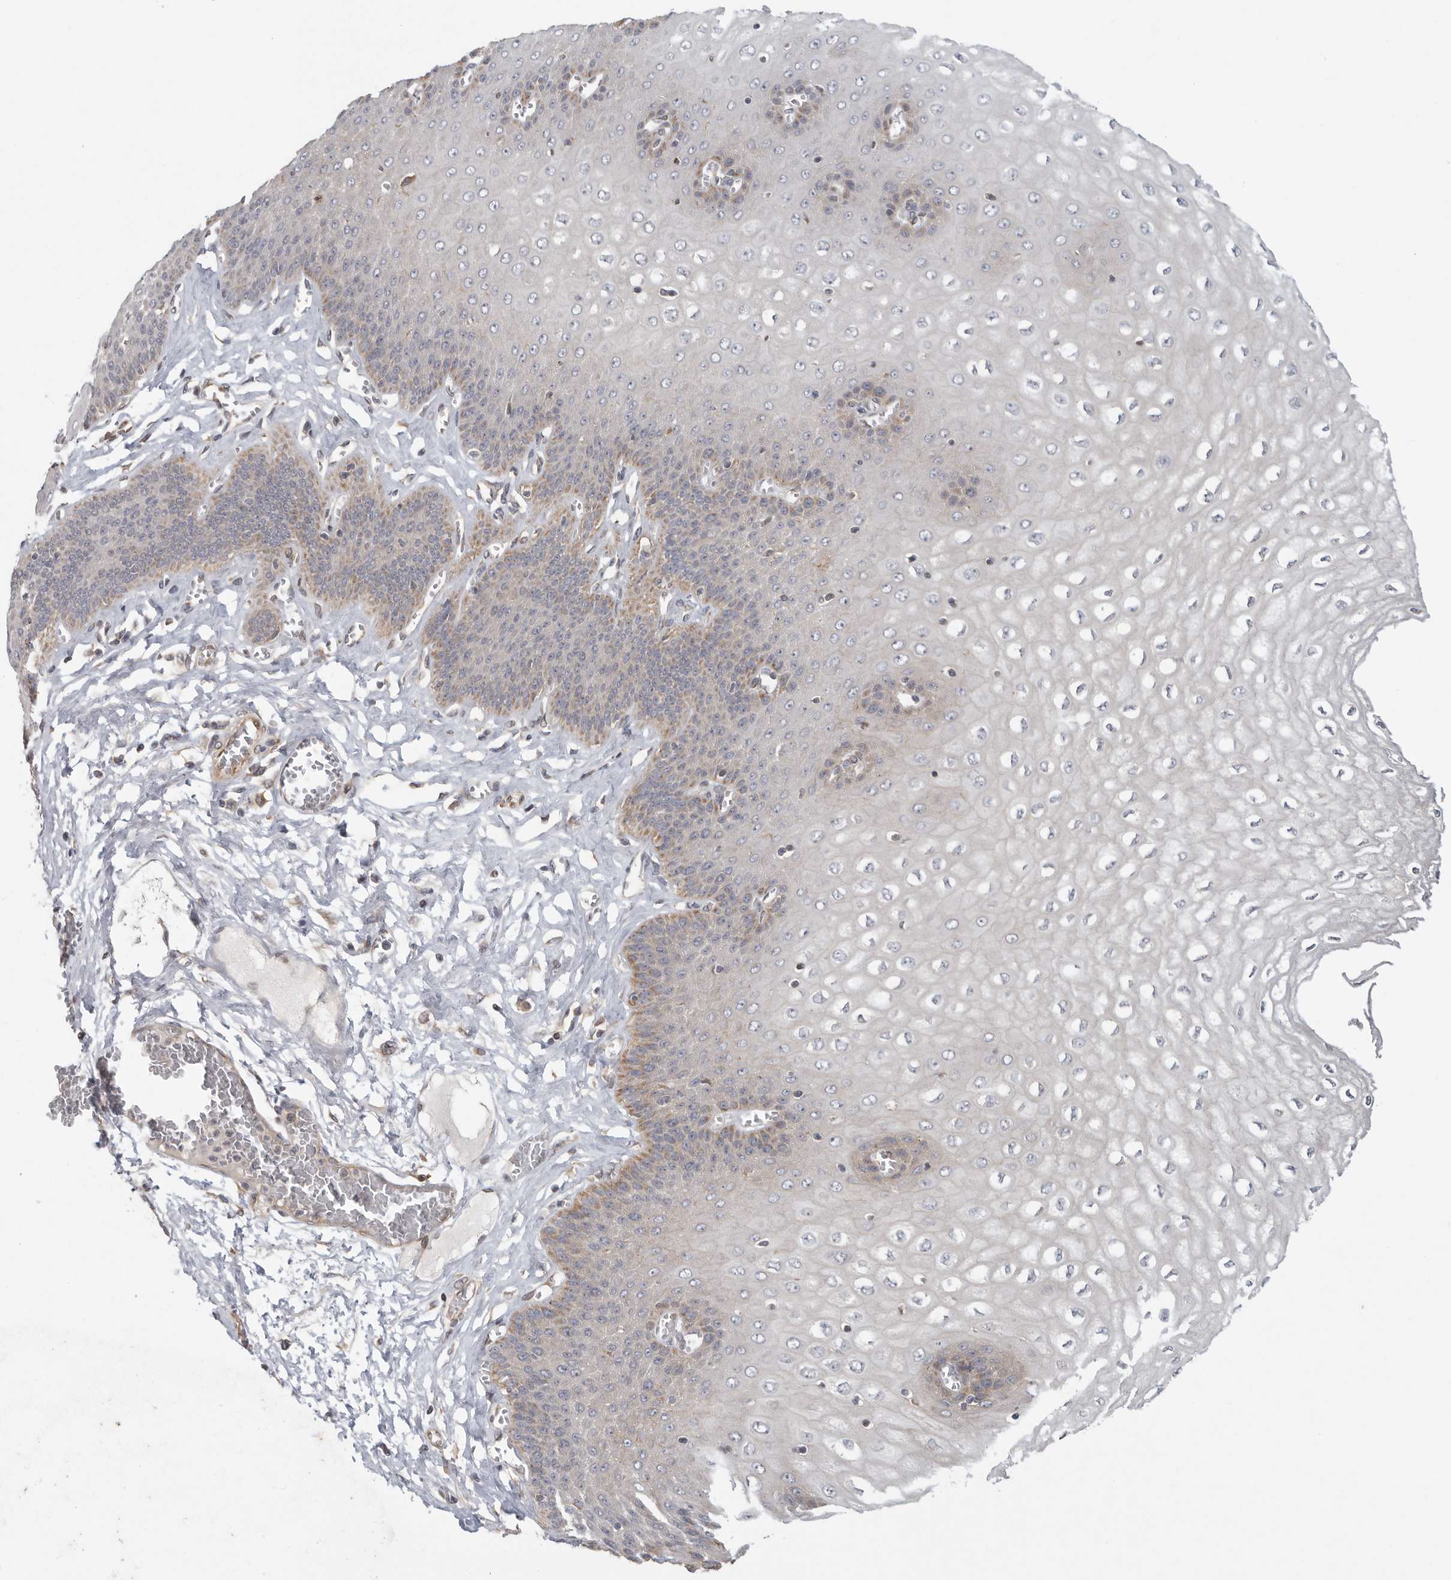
{"staining": {"intensity": "moderate", "quantity": "25%-75%", "location": "cytoplasmic/membranous"}, "tissue": "esophagus", "cell_type": "Squamous epithelial cells", "image_type": "normal", "snomed": [{"axis": "morphology", "description": "Normal tissue, NOS"}, {"axis": "topography", "description": "Esophagus"}], "caption": "Moderate cytoplasmic/membranous staining for a protein is present in approximately 25%-75% of squamous epithelial cells of benign esophagus using IHC.", "gene": "BCAP29", "patient": {"sex": "male", "age": 60}}